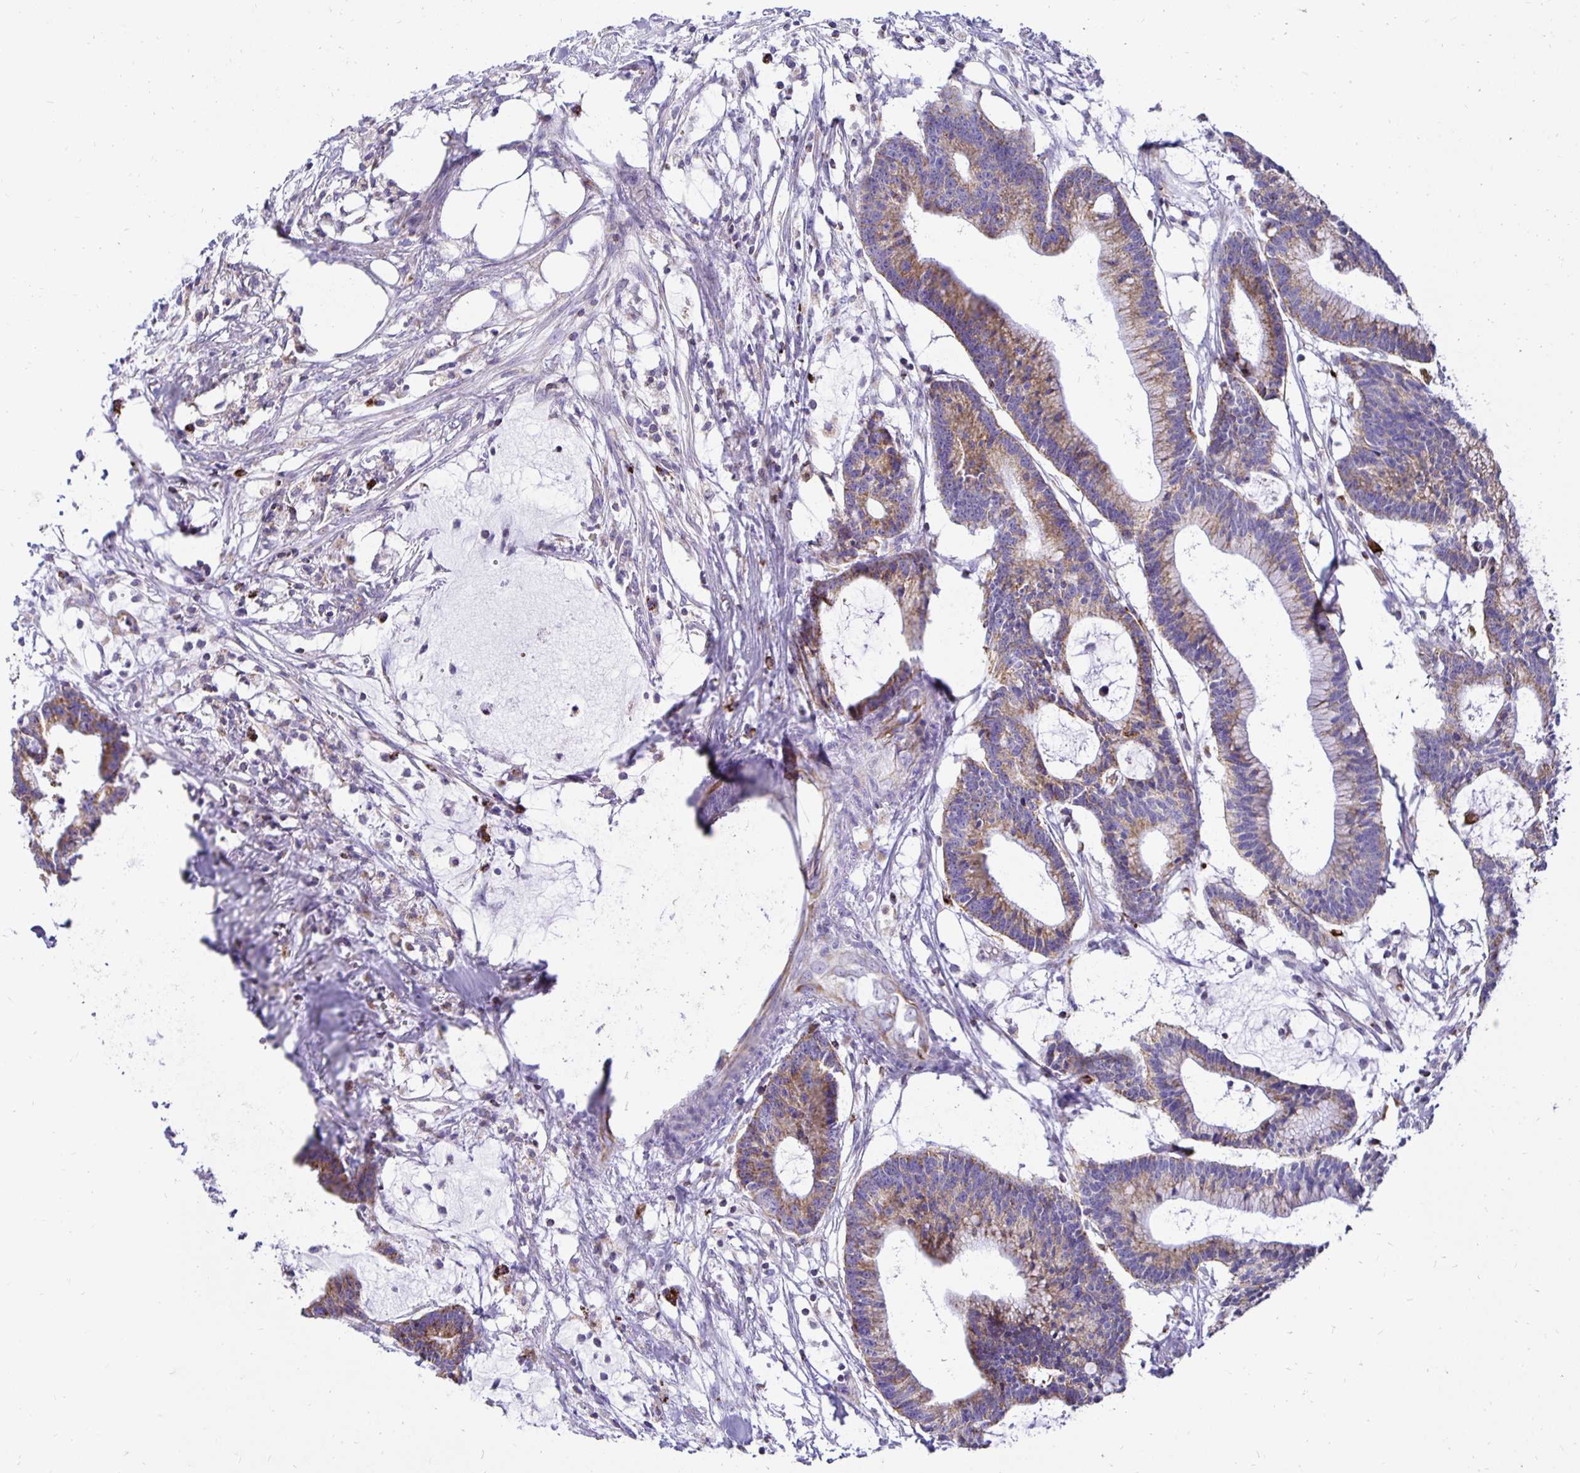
{"staining": {"intensity": "moderate", "quantity": ">75%", "location": "cytoplasmic/membranous"}, "tissue": "colorectal cancer", "cell_type": "Tumor cells", "image_type": "cancer", "snomed": [{"axis": "morphology", "description": "Adenocarcinoma, NOS"}, {"axis": "topography", "description": "Colon"}], "caption": "Immunohistochemical staining of human colorectal adenocarcinoma demonstrates moderate cytoplasmic/membranous protein expression in about >75% of tumor cells.", "gene": "PLAAT2", "patient": {"sex": "female", "age": 78}}